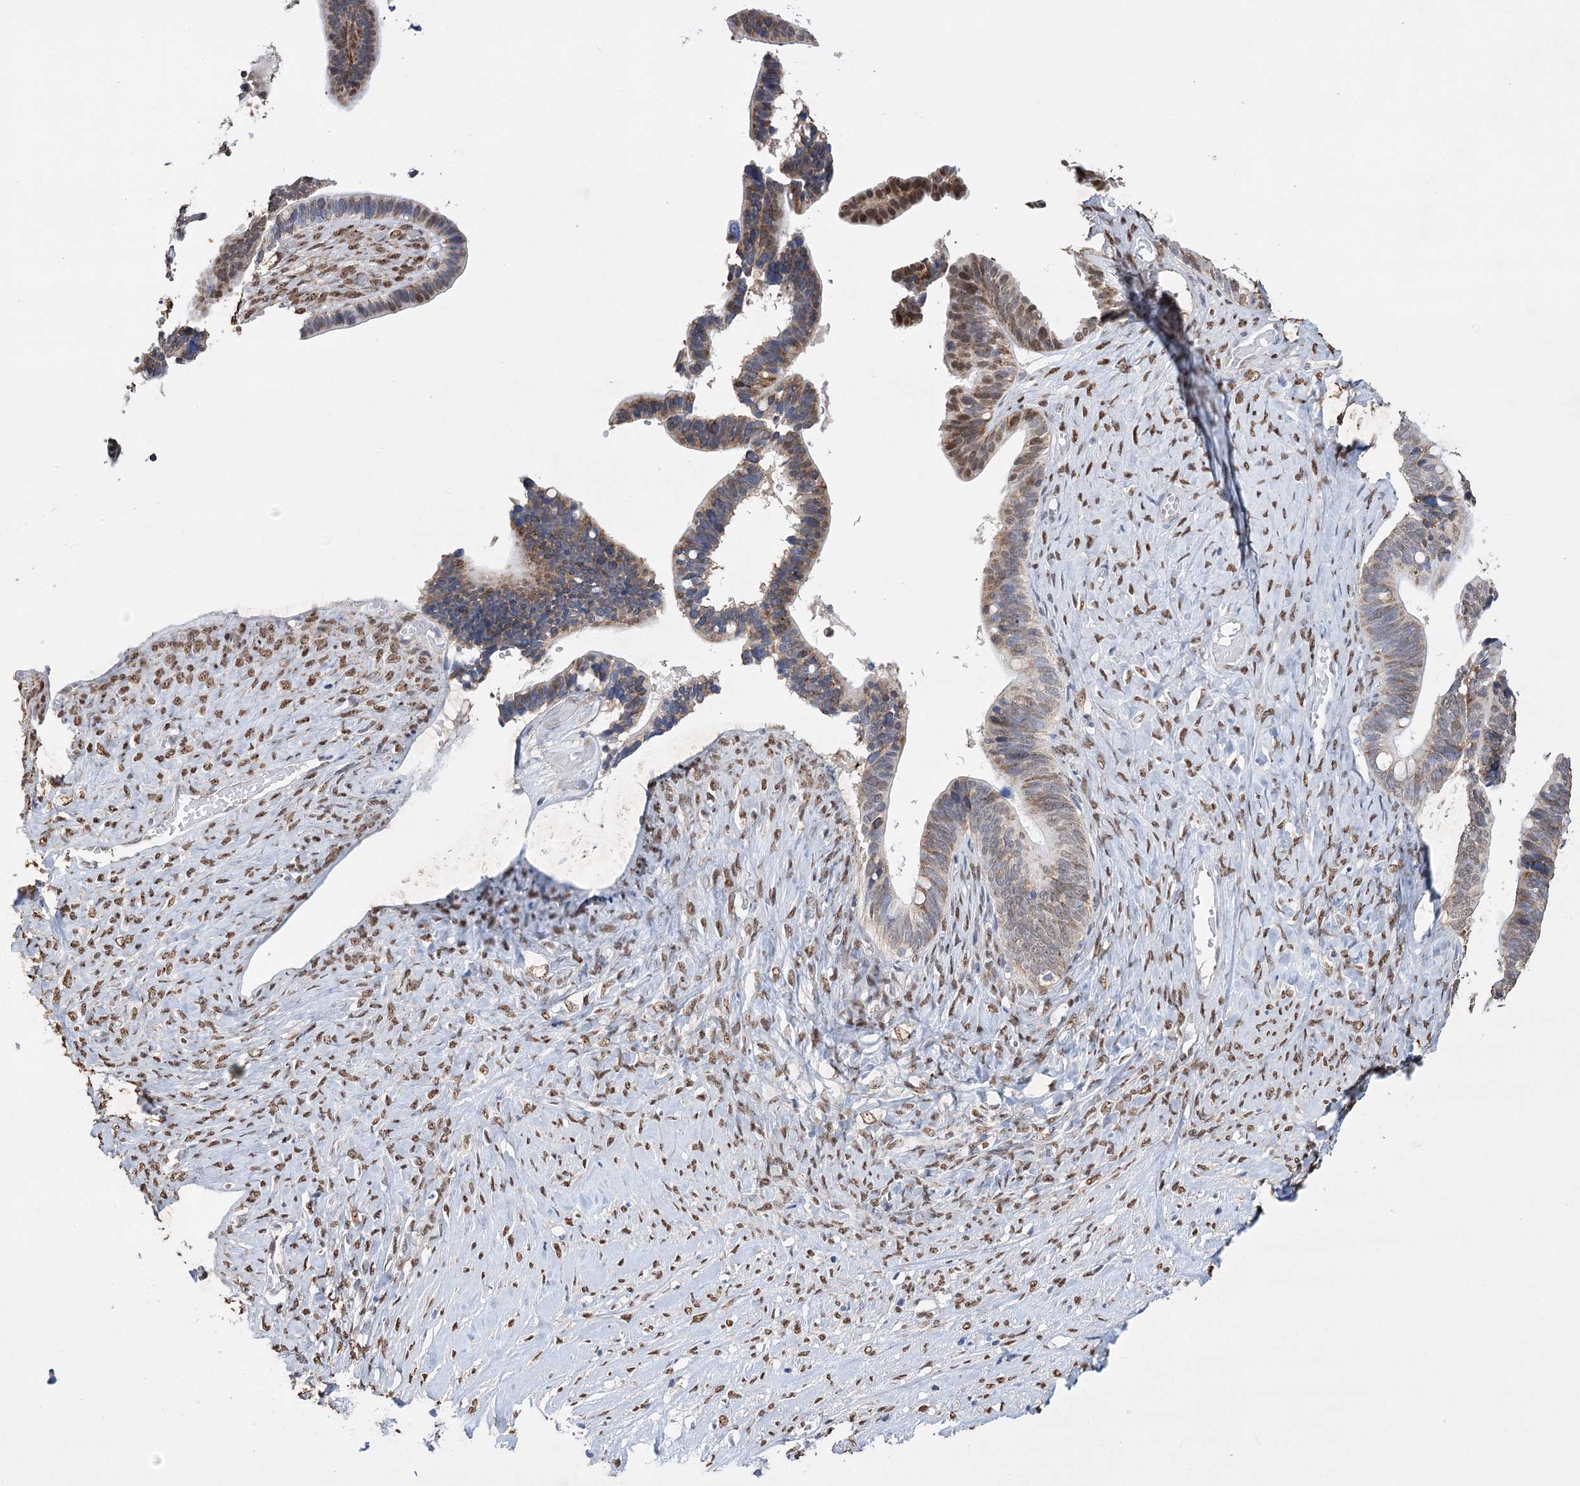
{"staining": {"intensity": "moderate", "quantity": "25%-75%", "location": "nuclear"}, "tissue": "ovarian cancer", "cell_type": "Tumor cells", "image_type": "cancer", "snomed": [{"axis": "morphology", "description": "Cystadenocarcinoma, serous, NOS"}, {"axis": "topography", "description": "Ovary"}], "caption": "Ovarian cancer stained for a protein (brown) demonstrates moderate nuclear positive expression in approximately 25%-75% of tumor cells.", "gene": "NFU1", "patient": {"sex": "female", "age": 56}}